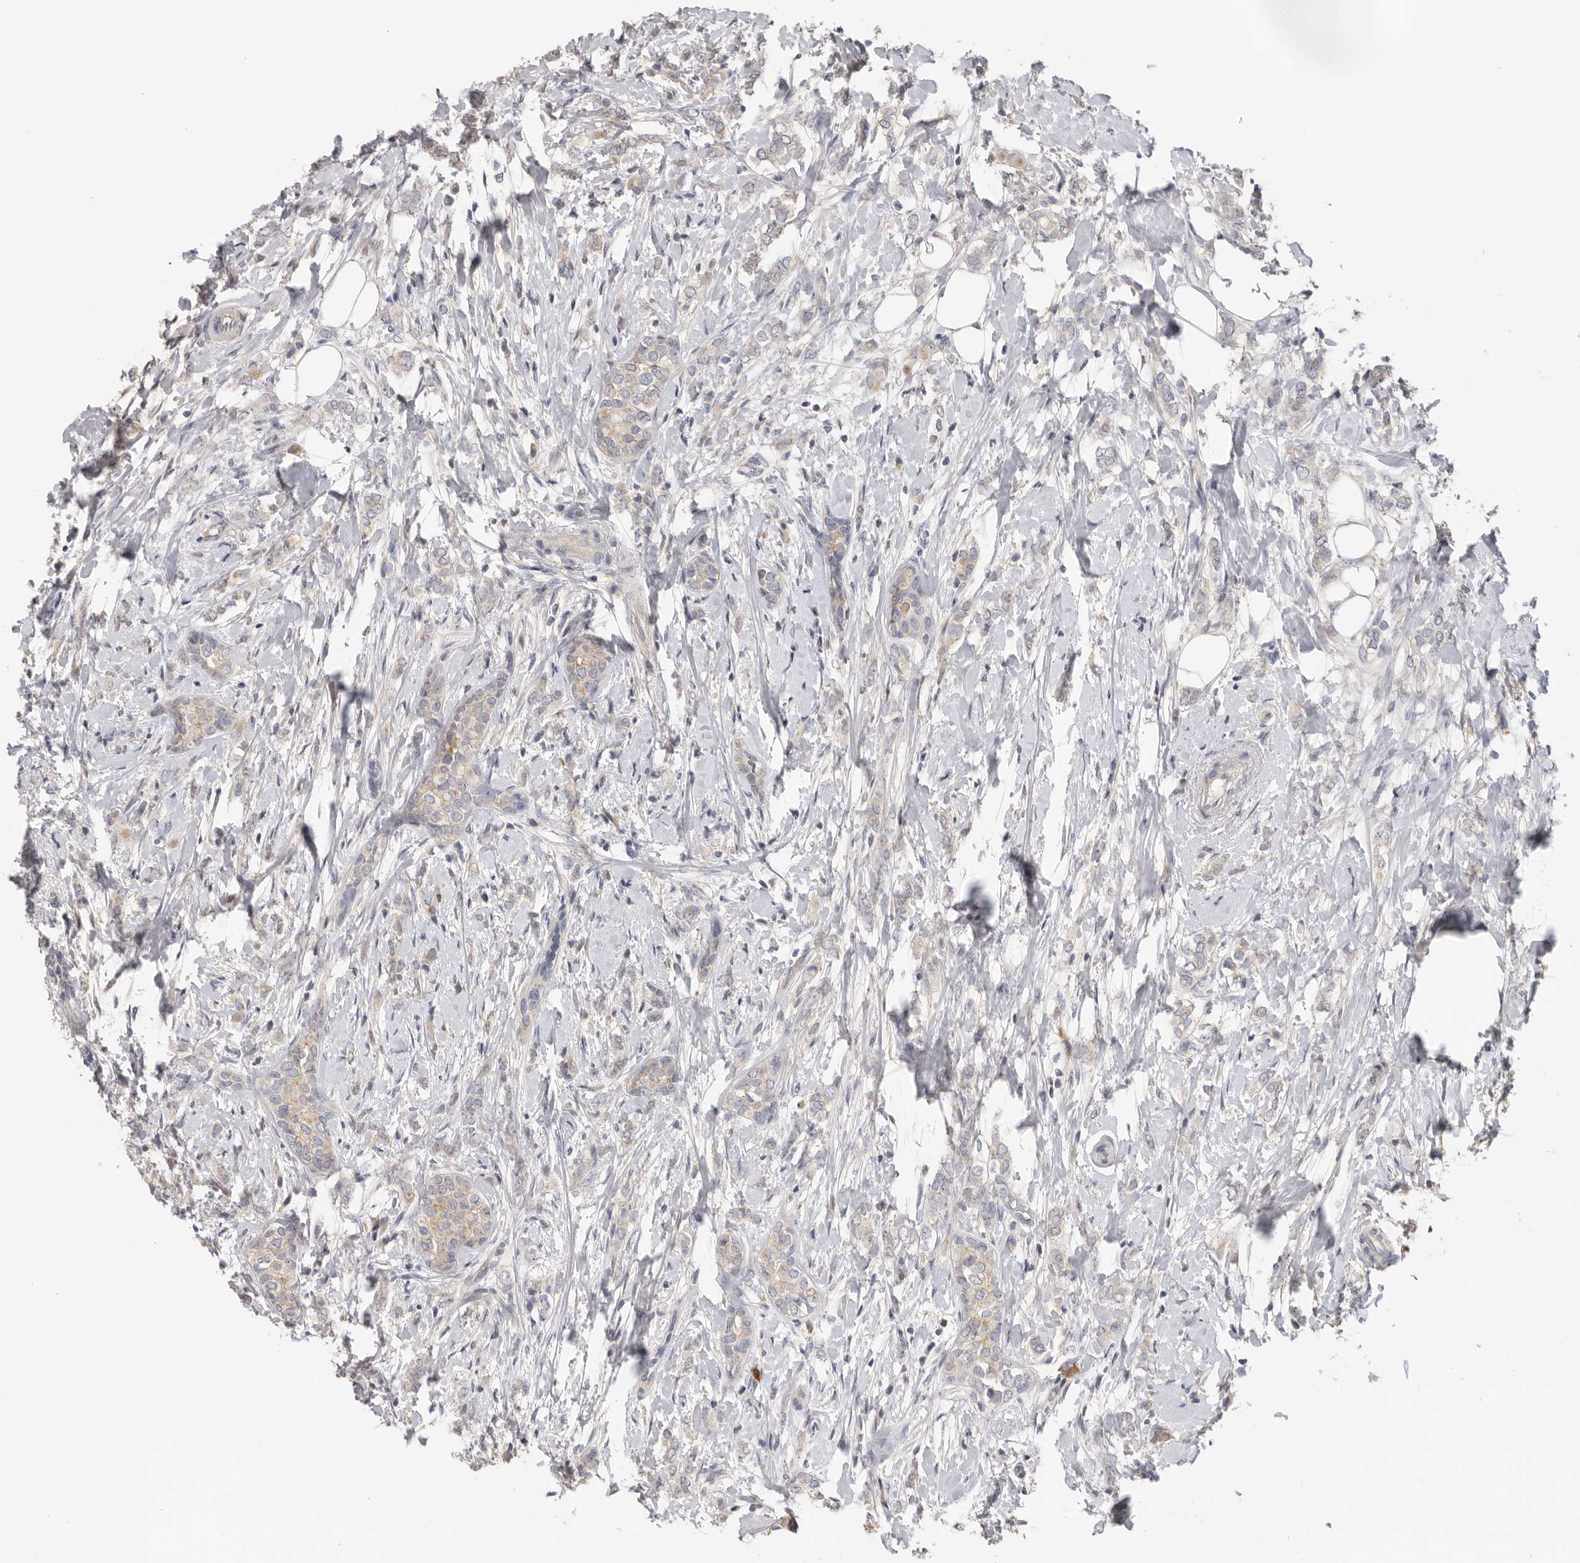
{"staining": {"intensity": "weak", "quantity": "<25%", "location": "cytoplasmic/membranous"}, "tissue": "breast cancer", "cell_type": "Tumor cells", "image_type": "cancer", "snomed": [{"axis": "morphology", "description": "Normal tissue, NOS"}, {"axis": "morphology", "description": "Lobular carcinoma"}, {"axis": "topography", "description": "Breast"}], "caption": "This is a micrograph of immunohistochemistry (IHC) staining of breast cancer, which shows no positivity in tumor cells. Nuclei are stained in blue.", "gene": "WDTC1", "patient": {"sex": "female", "age": 47}}